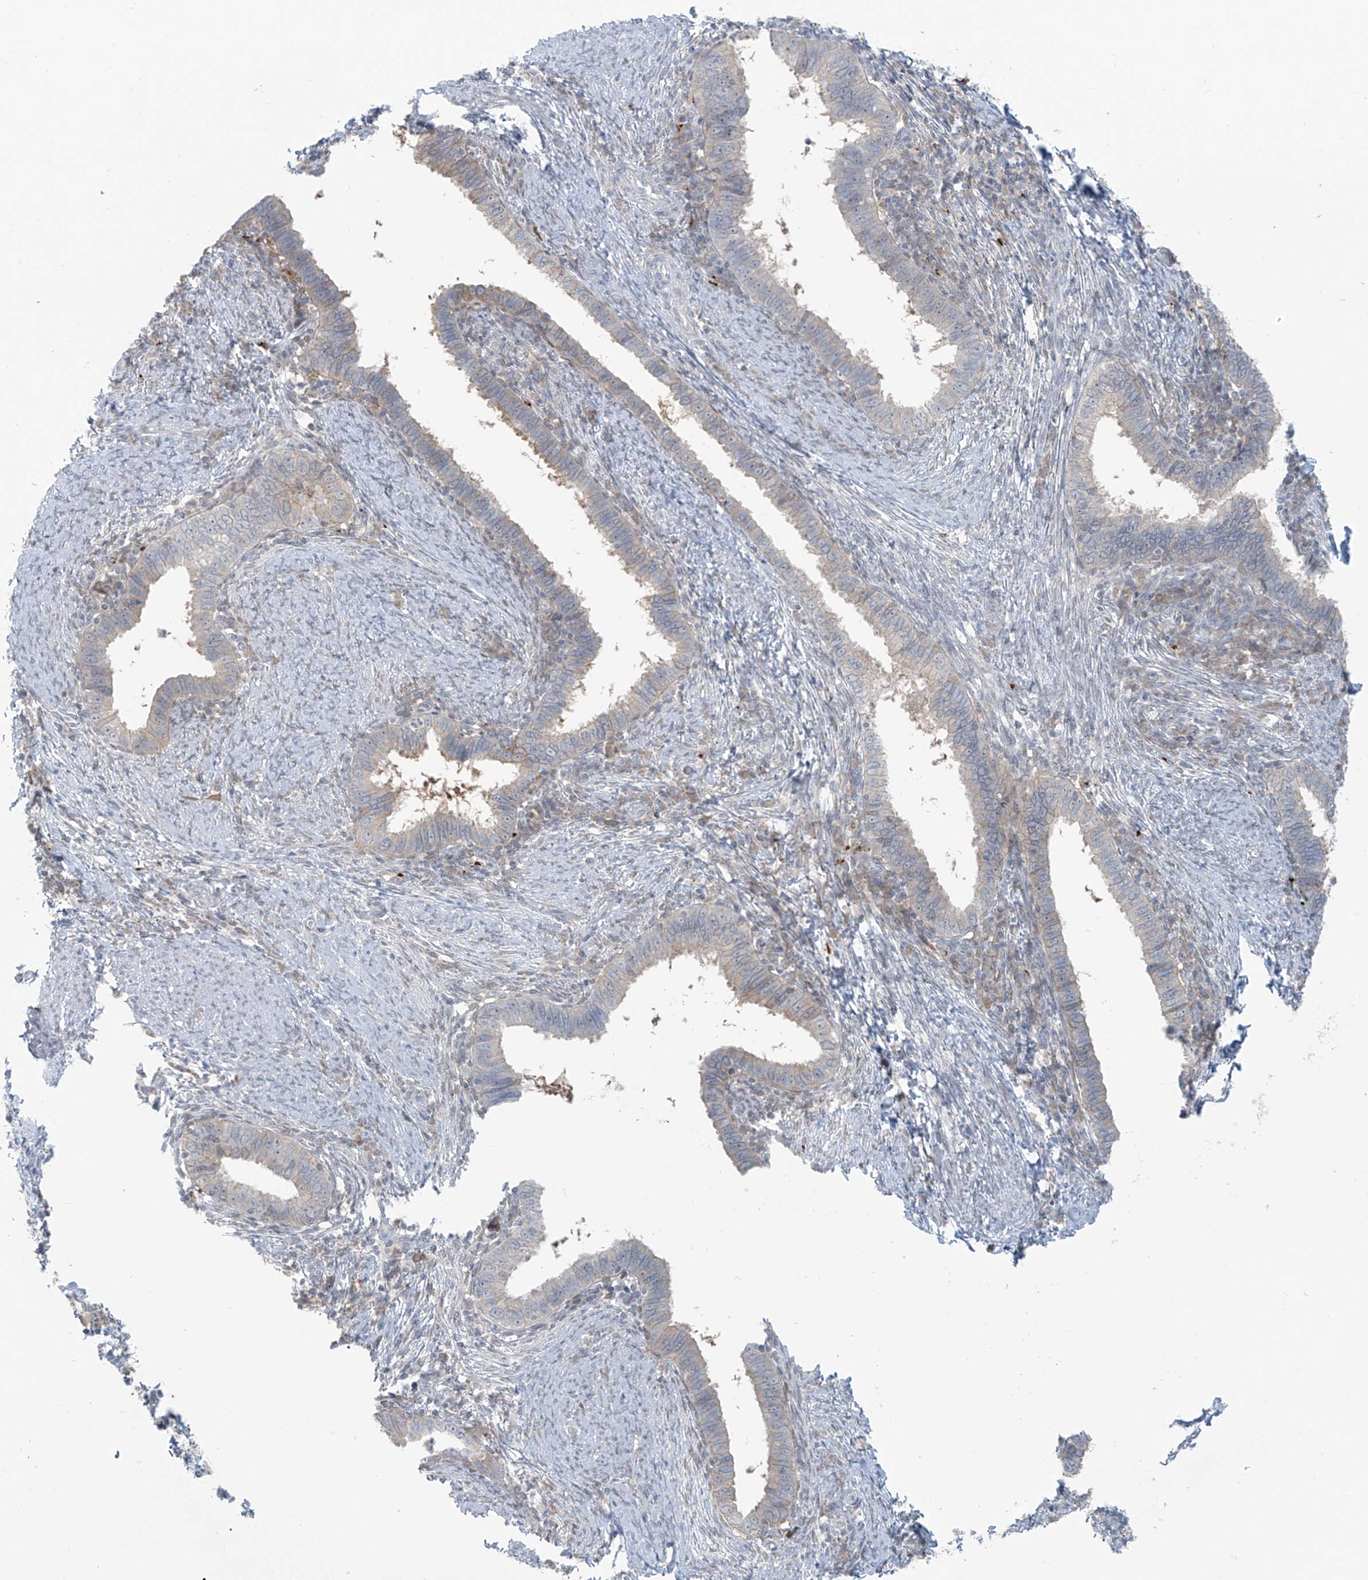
{"staining": {"intensity": "negative", "quantity": "none", "location": "none"}, "tissue": "cervical cancer", "cell_type": "Tumor cells", "image_type": "cancer", "snomed": [{"axis": "morphology", "description": "Adenocarcinoma, NOS"}, {"axis": "topography", "description": "Cervix"}], "caption": "An IHC histopathology image of cervical adenocarcinoma is shown. There is no staining in tumor cells of cervical adenocarcinoma.", "gene": "PPAT", "patient": {"sex": "female", "age": 36}}